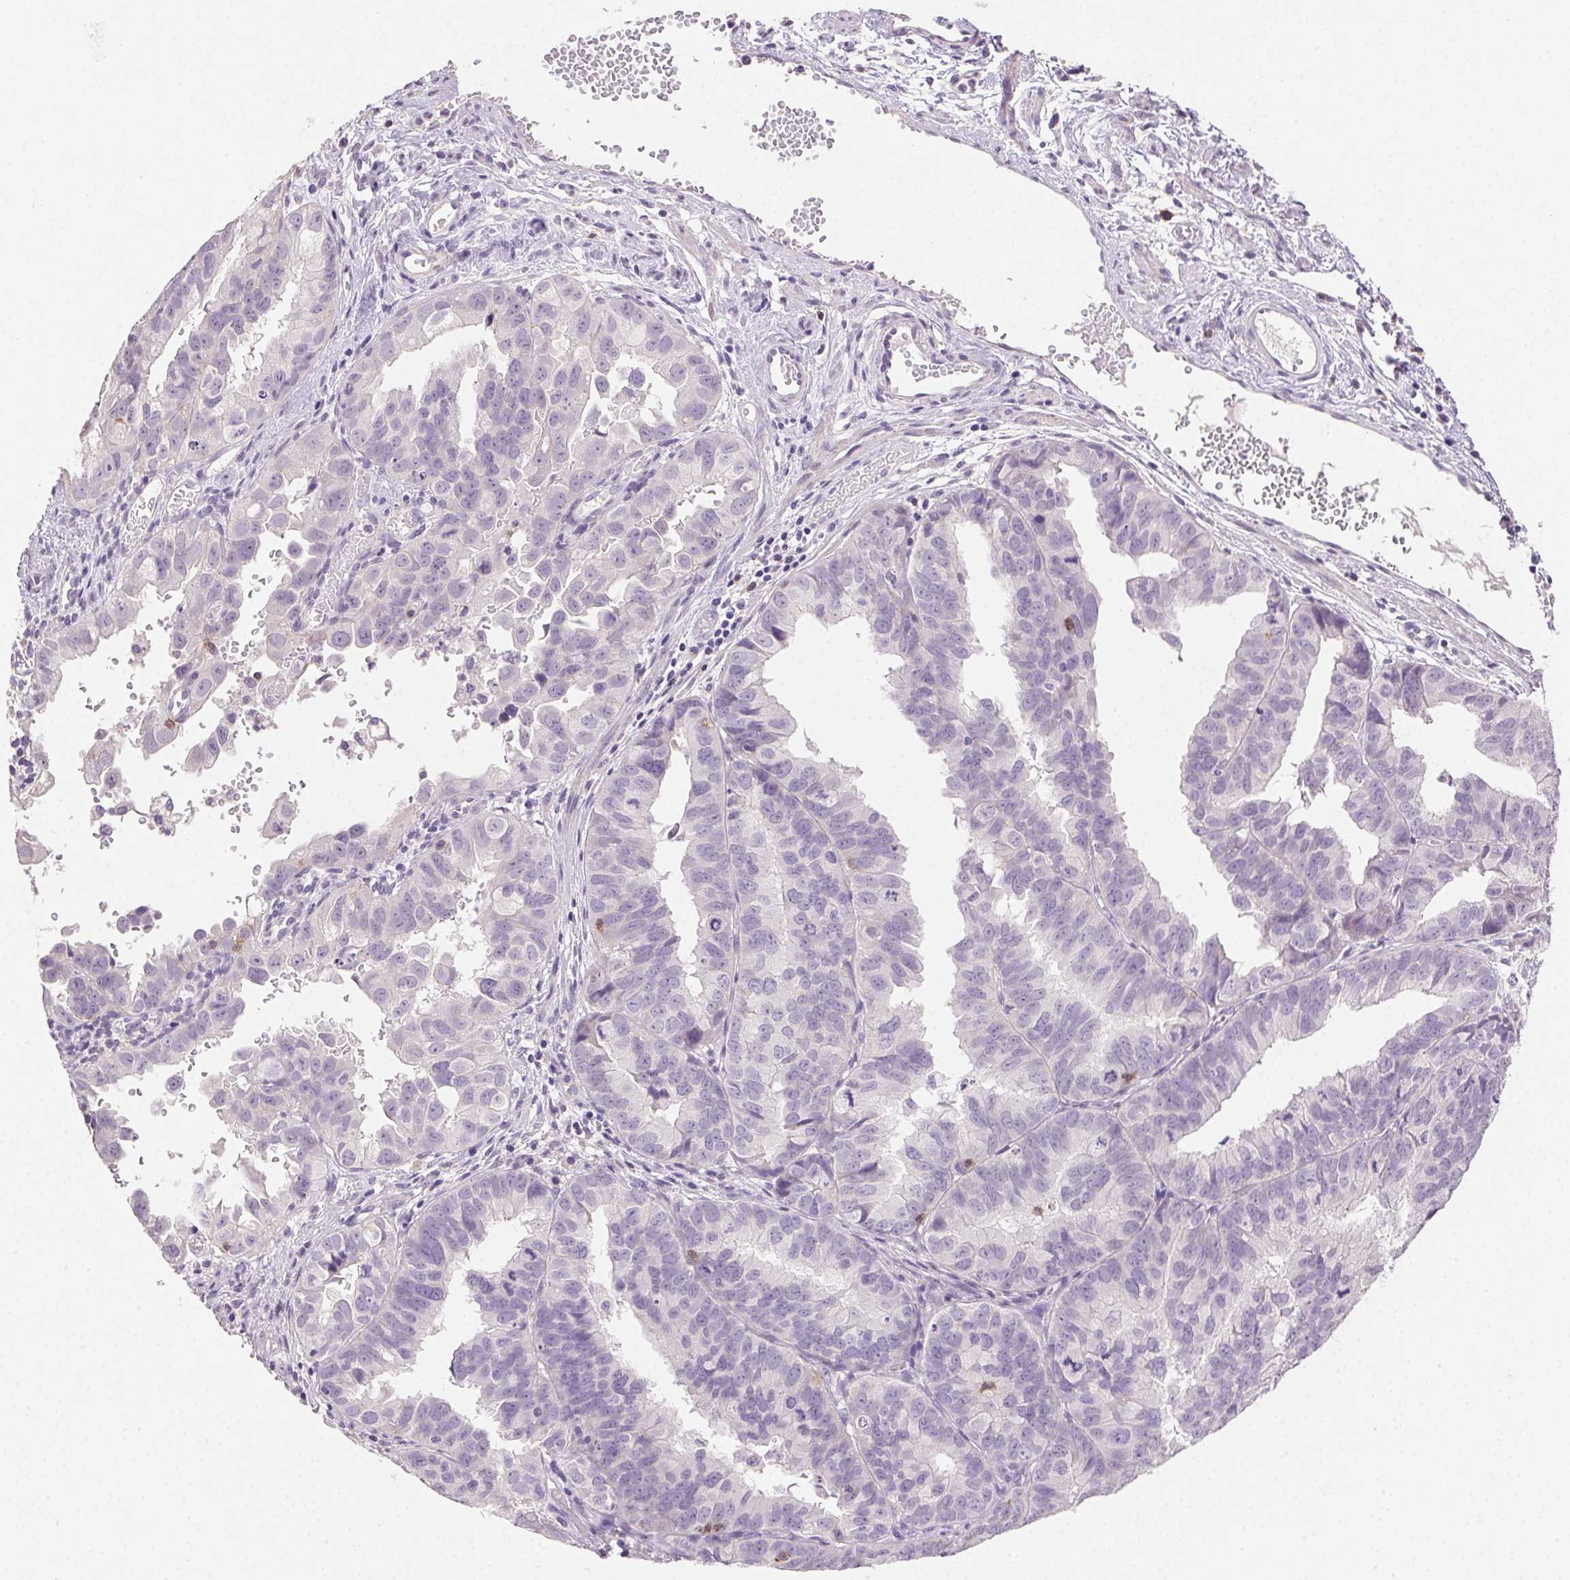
{"staining": {"intensity": "negative", "quantity": "none", "location": "none"}, "tissue": "ovarian cancer", "cell_type": "Tumor cells", "image_type": "cancer", "snomed": [{"axis": "morphology", "description": "Carcinoma, endometroid"}, {"axis": "topography", "description": "Ovary"}], "caption": "Tumor cells show no significant staining in ovarian cancer (endometroid carcinoma).", "gene": "AKAP5", "patient": {"sex": "female", "age": 85}}